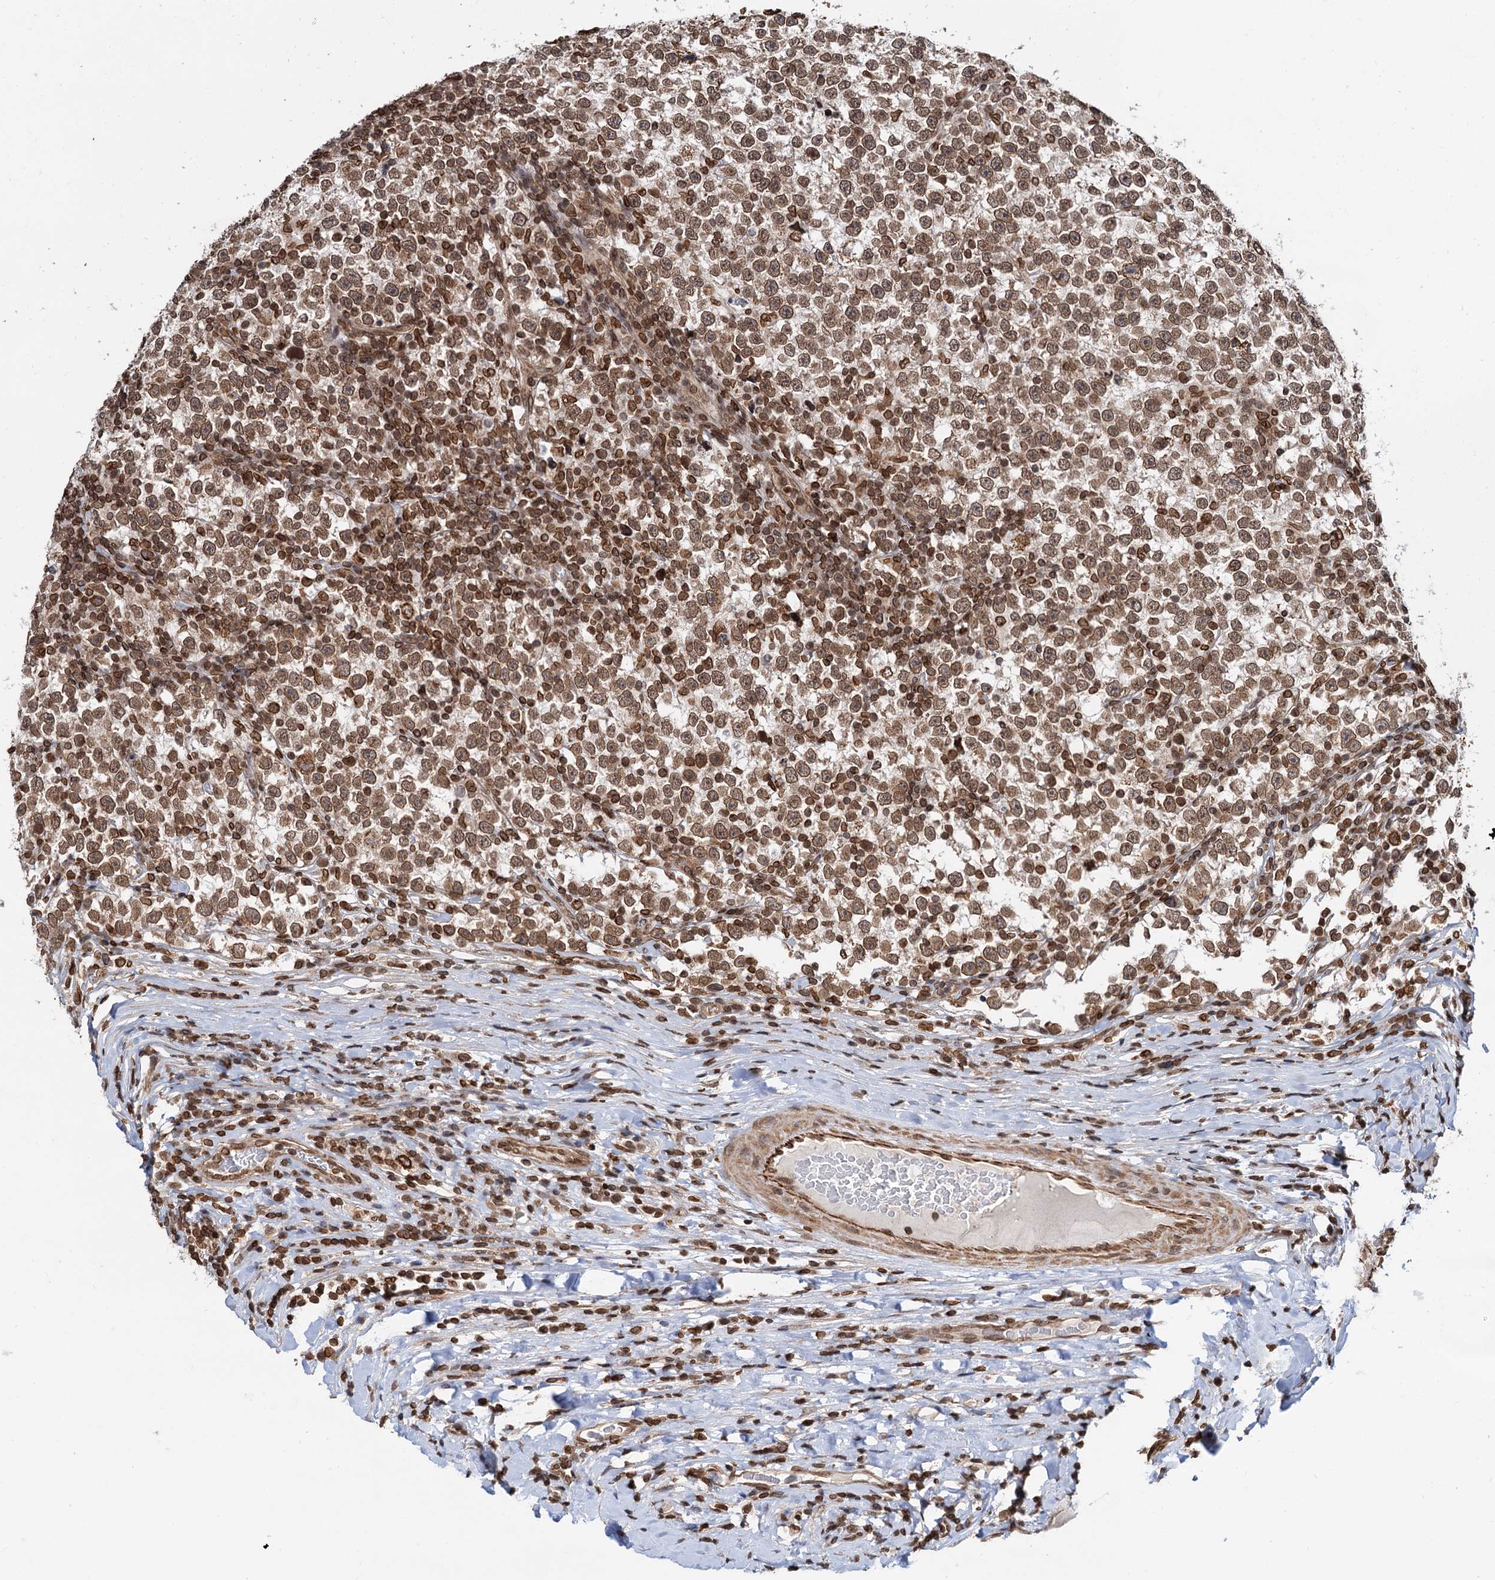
{"staining": {"intensity": "moderate", "quantity": ">75%", "location": "nuclear"}, "tissue": "testis cancer", "cell_type": "Tumor cells", "image_type": "cancer", "snomed": [{"axis": "morphology", "description": "Normal tissue, NOS"}, {"axis": "morphology", "description": "Seminoma, NOS"}, {"axis": "topography", "description": "Testis"}], "caption": "Immunohistochemistry (IHC) of human testis cancer (seminoma) exhibits medium levels of moderate nuclear positivity in about >75% of tumor cells. (DAB IHC with brightfield microscopy, high magnification).", "gene": "ZC3H13", "patient": {"sex": "male", "age": 43}}